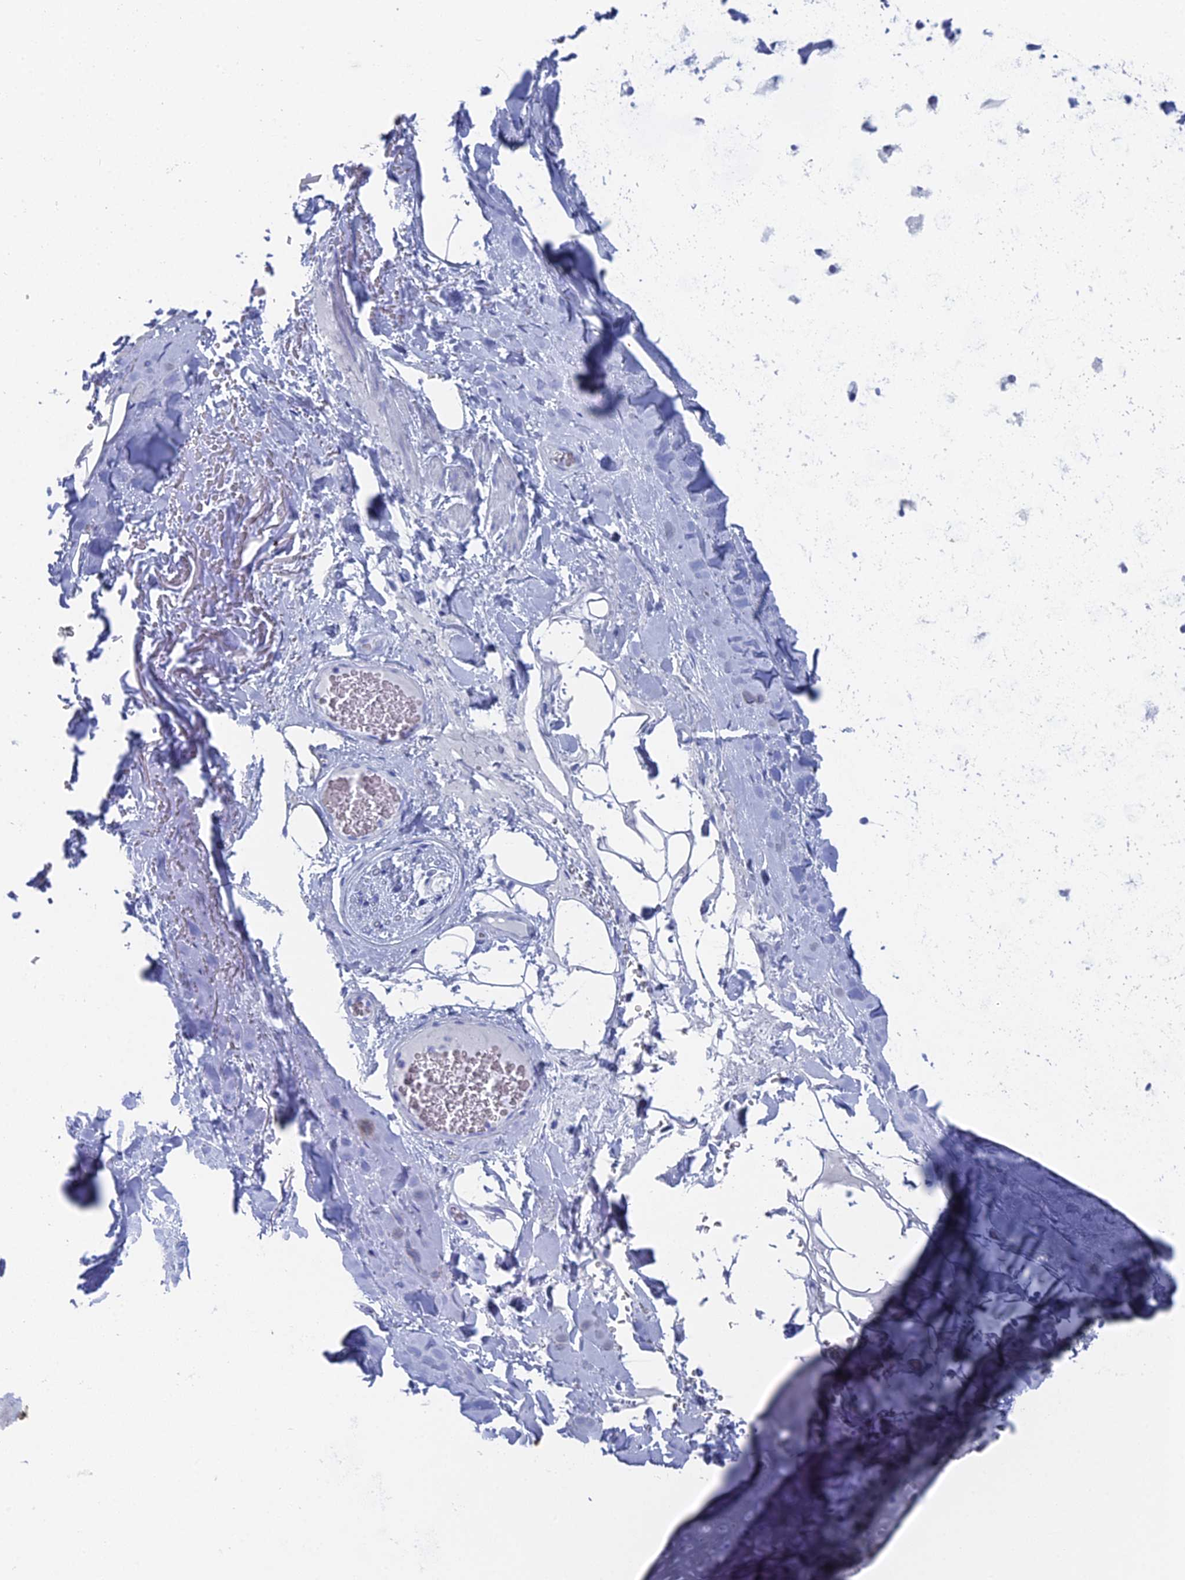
{"staining": {"intensity": "negative", "quantity": "none", "location": "none"}, "tissue": "adipose tissue", "cell_type": "Adipocytes", "image_type": "normal", "snomed": [{"axis": "morphology", "description": "Normal tissue, NOS"}, {"axis": "topography", "description": "Cartilage tissue"}], "caption": "Adipocytes show no significant expression in benign adipose tissue. Nuclei are stained in blue.", "gene": "ENPP3", "patient": {"sex": "female", "age": 63}}